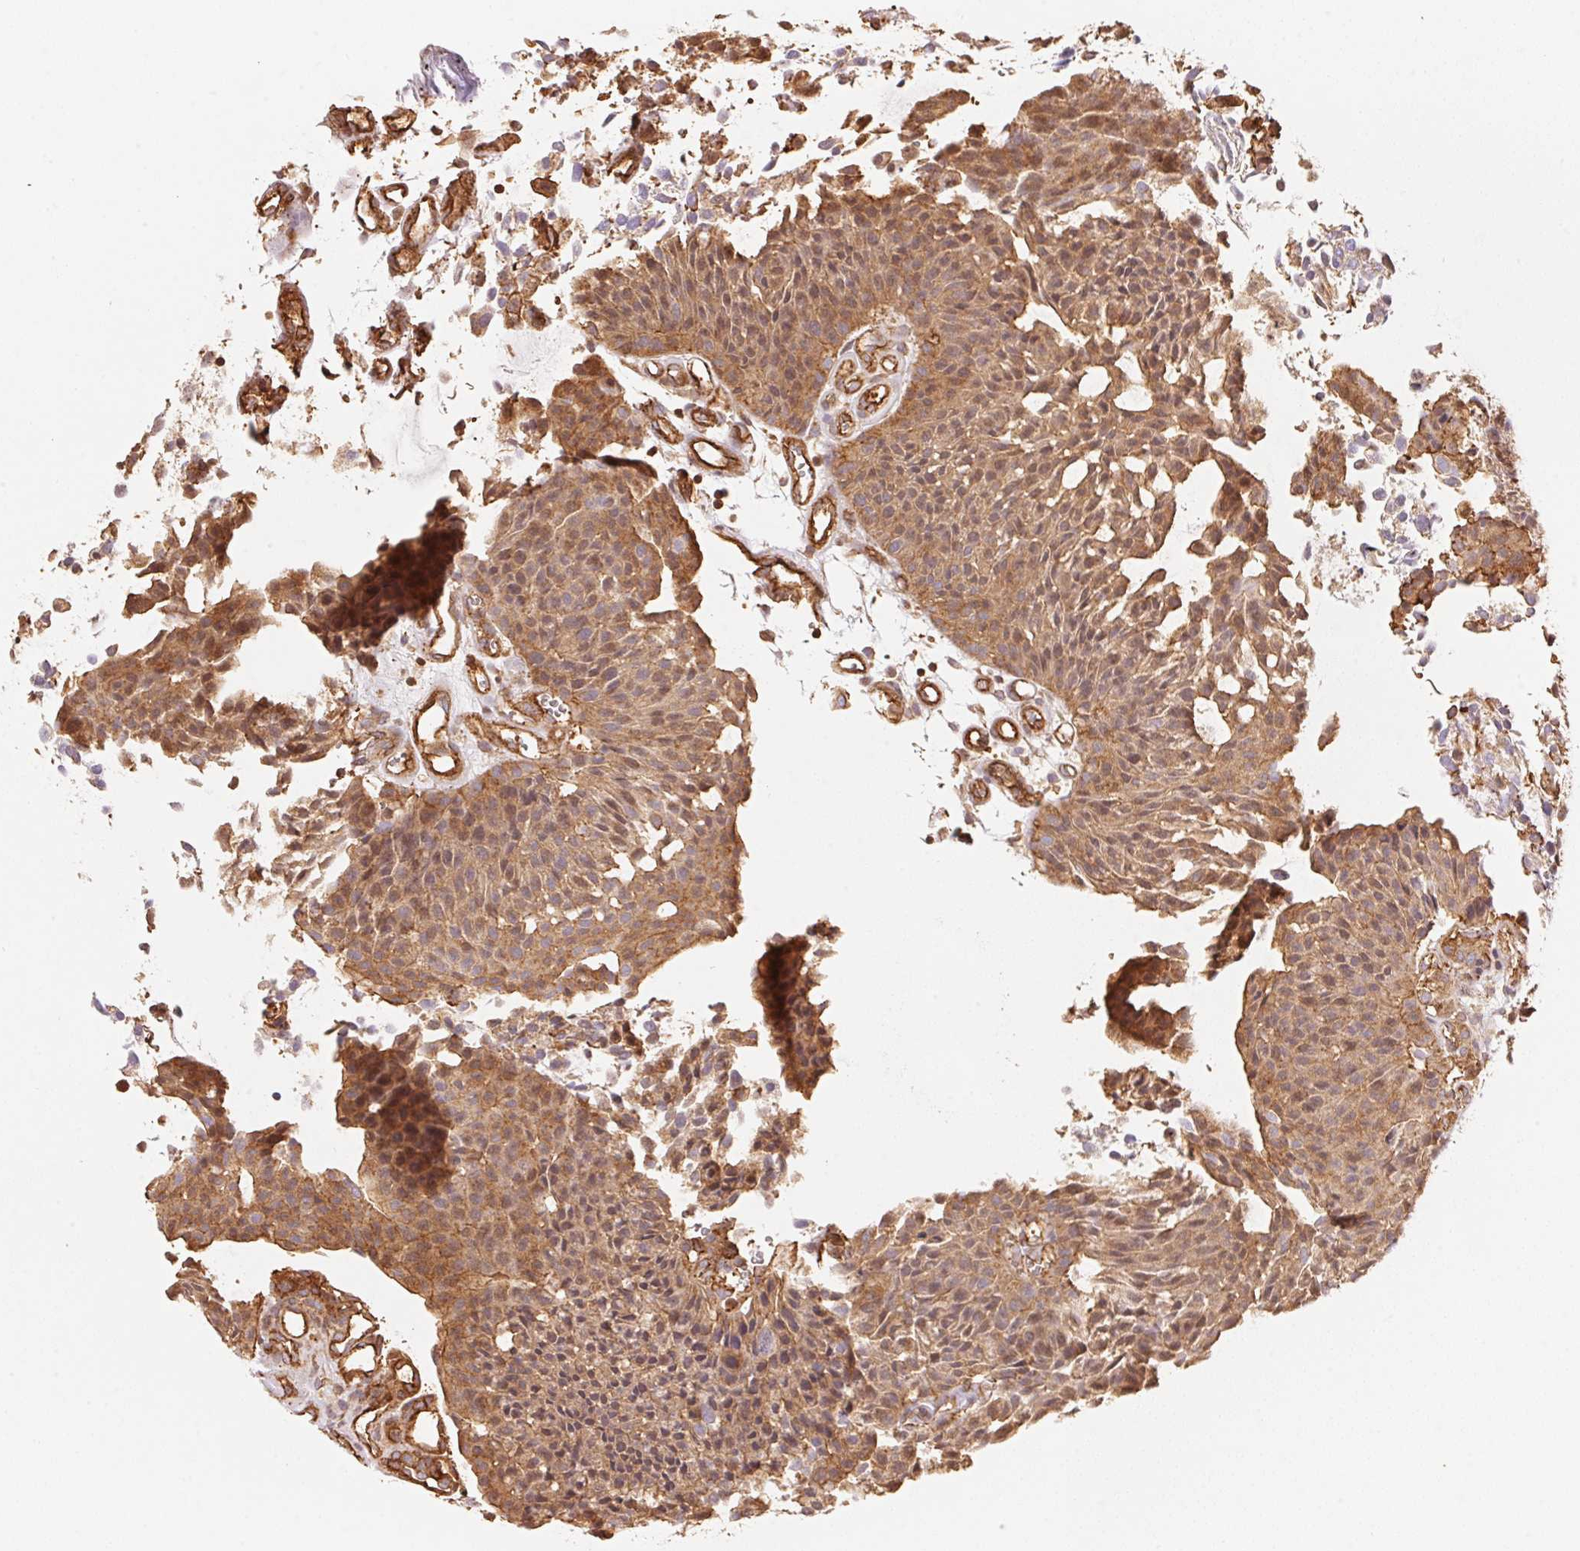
{"staining": {"intensity": "moderate", "quantity": ">75%", "location": "cytoplasmic/membranous"}, "tissue": "urothelial cancer", "cell_type": "Tumor cells", "image_type": "cancer", "snomed": [{"axis": "morphology", "description": "Urothelial carcinoma, NOS"}, {"axis": "topography", "description": "Urinary bladder"}], "caption": "Immunohistochemistry of human transitional cell carcinoma displays medium levels of moderate cytoplasmic/membranous expression in about >75% of tumor cells.", "gene": "FRAS1", "patient": {"sex": "male", "age": 84}}